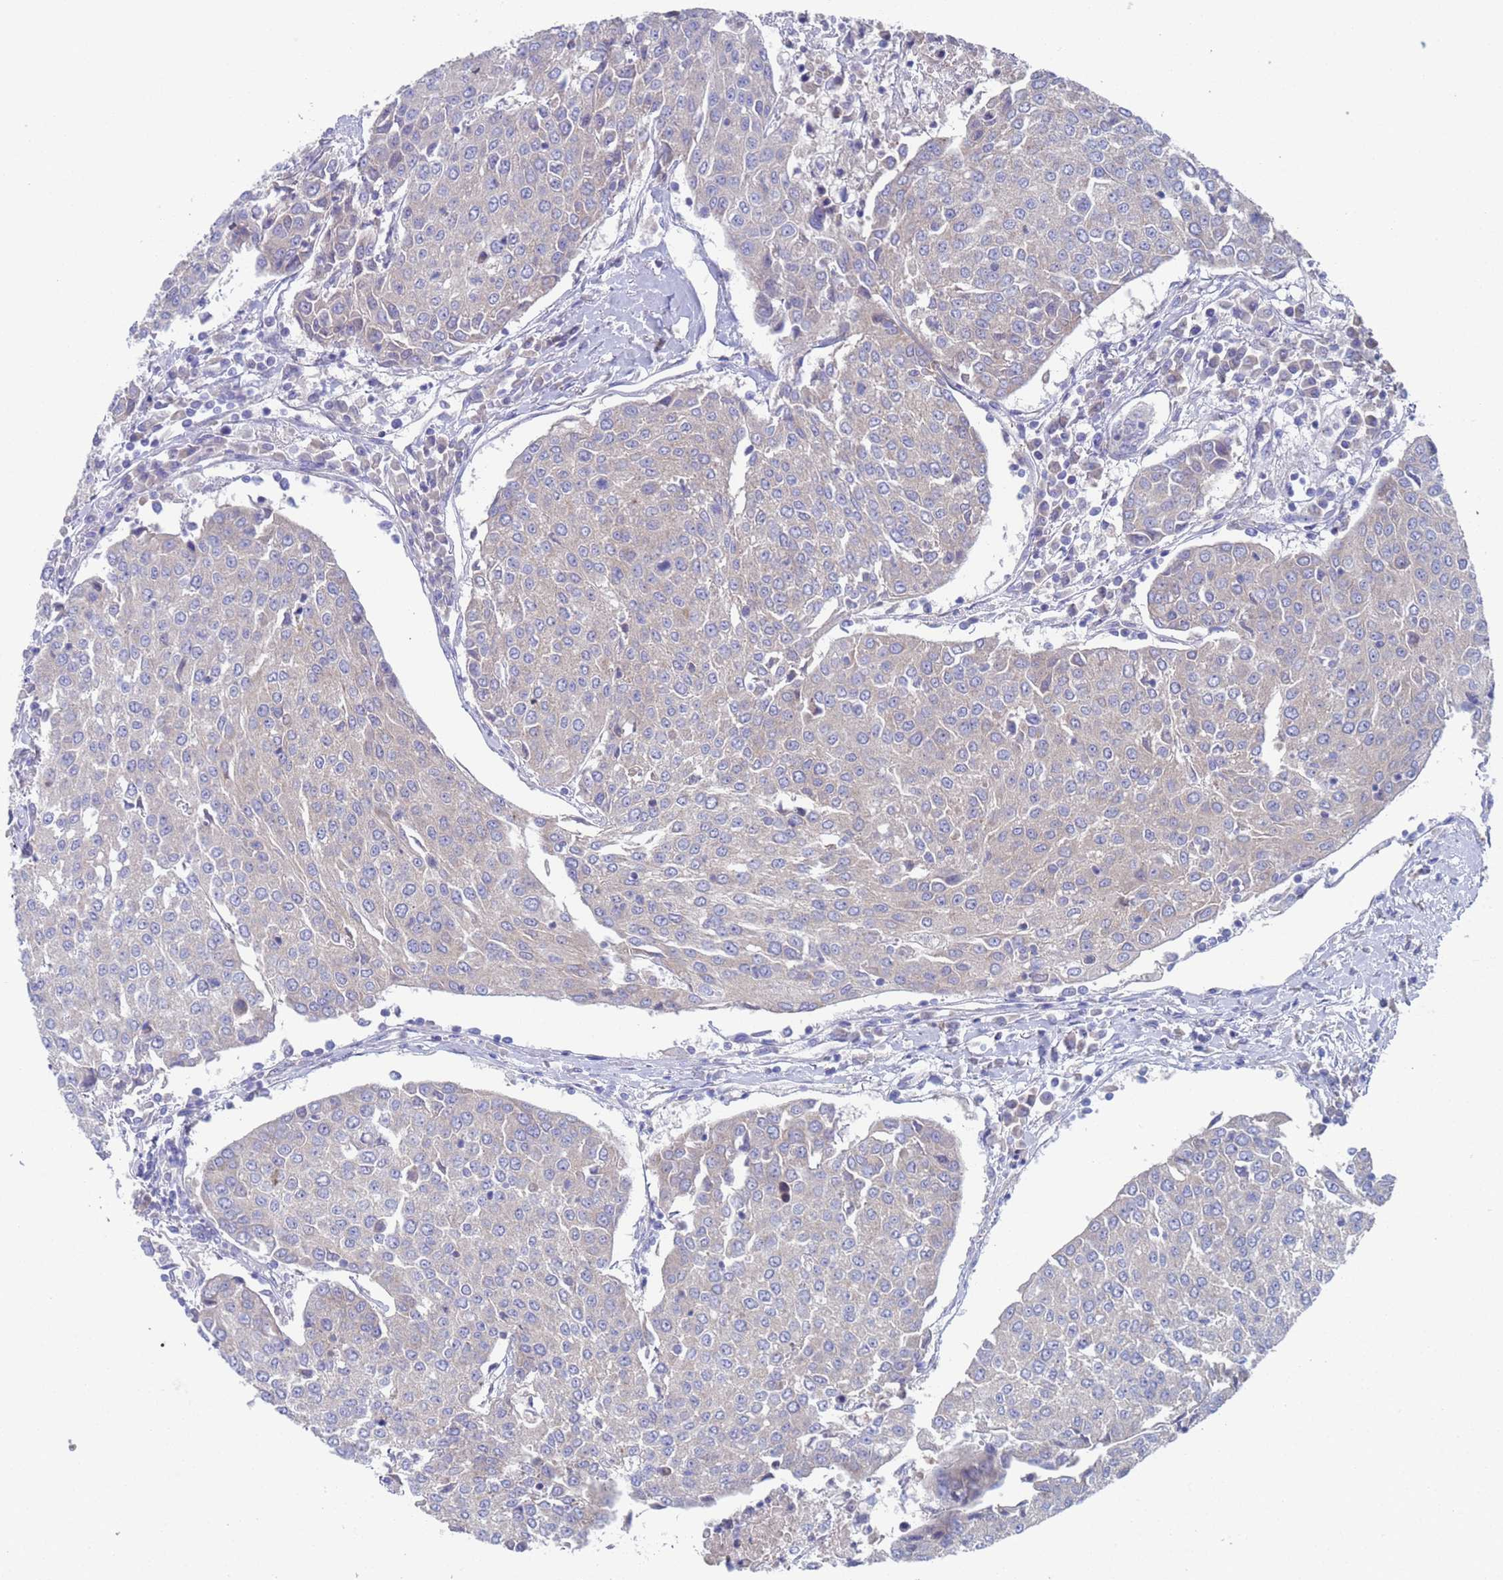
{"staining": {"intensity": "negative", "quantity": "none", "location": "none"}, "tissue": "urothelial cancer", "cell_type": "Tumor cells", "image_type": "cancer", "snomed": [{"axis": "morphology", "description": "Urothelial carcinoma, High grade"}, {"axis": "topography", "description": "Urinary bladder"}], "caption": "Histopathology image shows no significant protein positivity in tumor cells of urothelial cancer.", "gene": "PET117", "patient": {"sex": "female", "age": 85}}